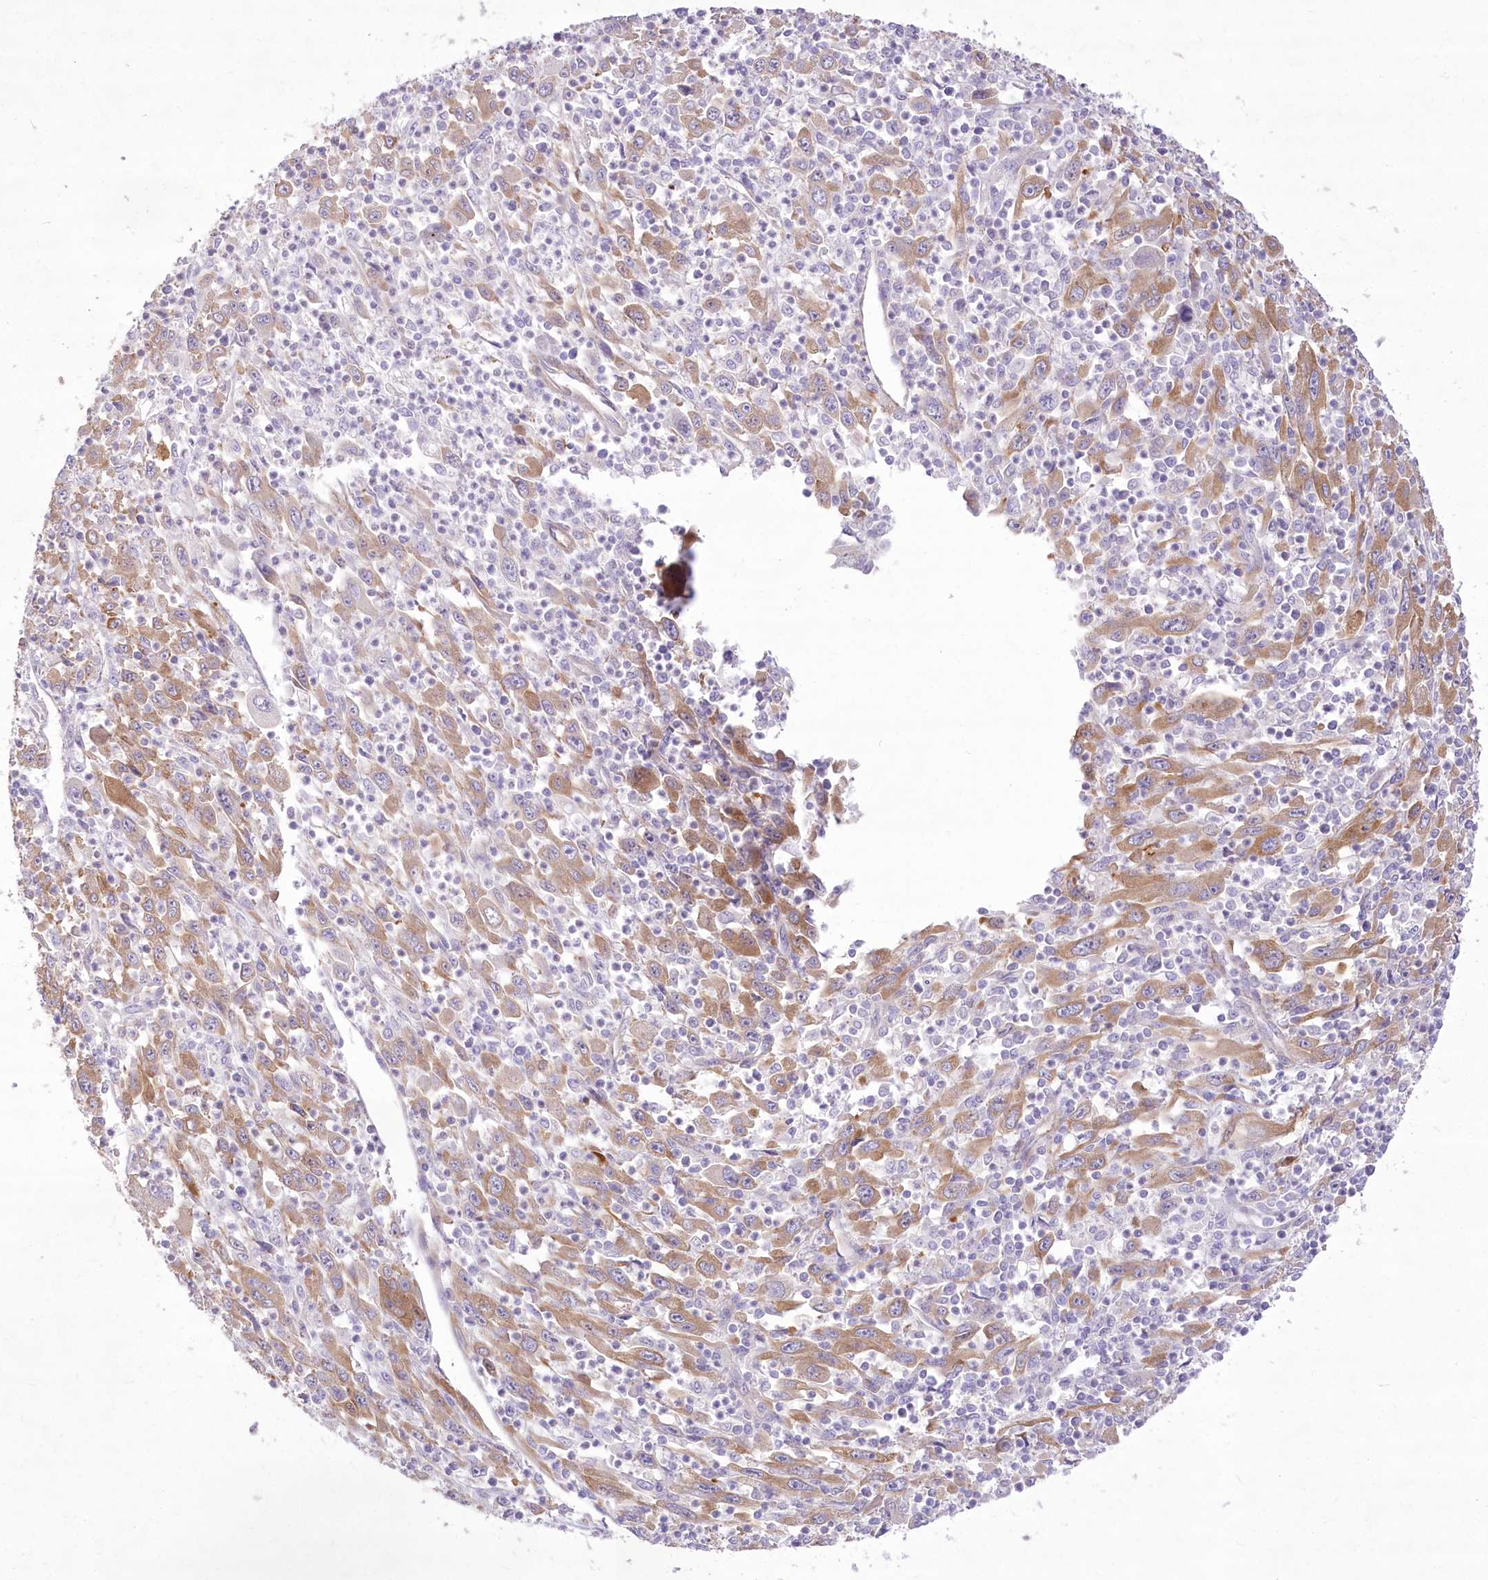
{"staining": {"intensity": "moderate", "quantity": "25%-75%", "location": "cytoplasmic/membranous"}, "tissue": "melanoma", "cell_type": "Tumor cells", "image_type": "cancer", "snomed": [{"axis": "morphology", "description": "Malignant melanoma, Metastatic site"}, {"axis": "topography", "description": "Skin"}], "caption": "Malignant melanoma (metastatic site) tissue shows moderate cytoplasmic/membranous positivity in about 25%-75% of tumor cells", "gene": "ANGPTL3", "patient": {"sex": "female", "age": 56}}